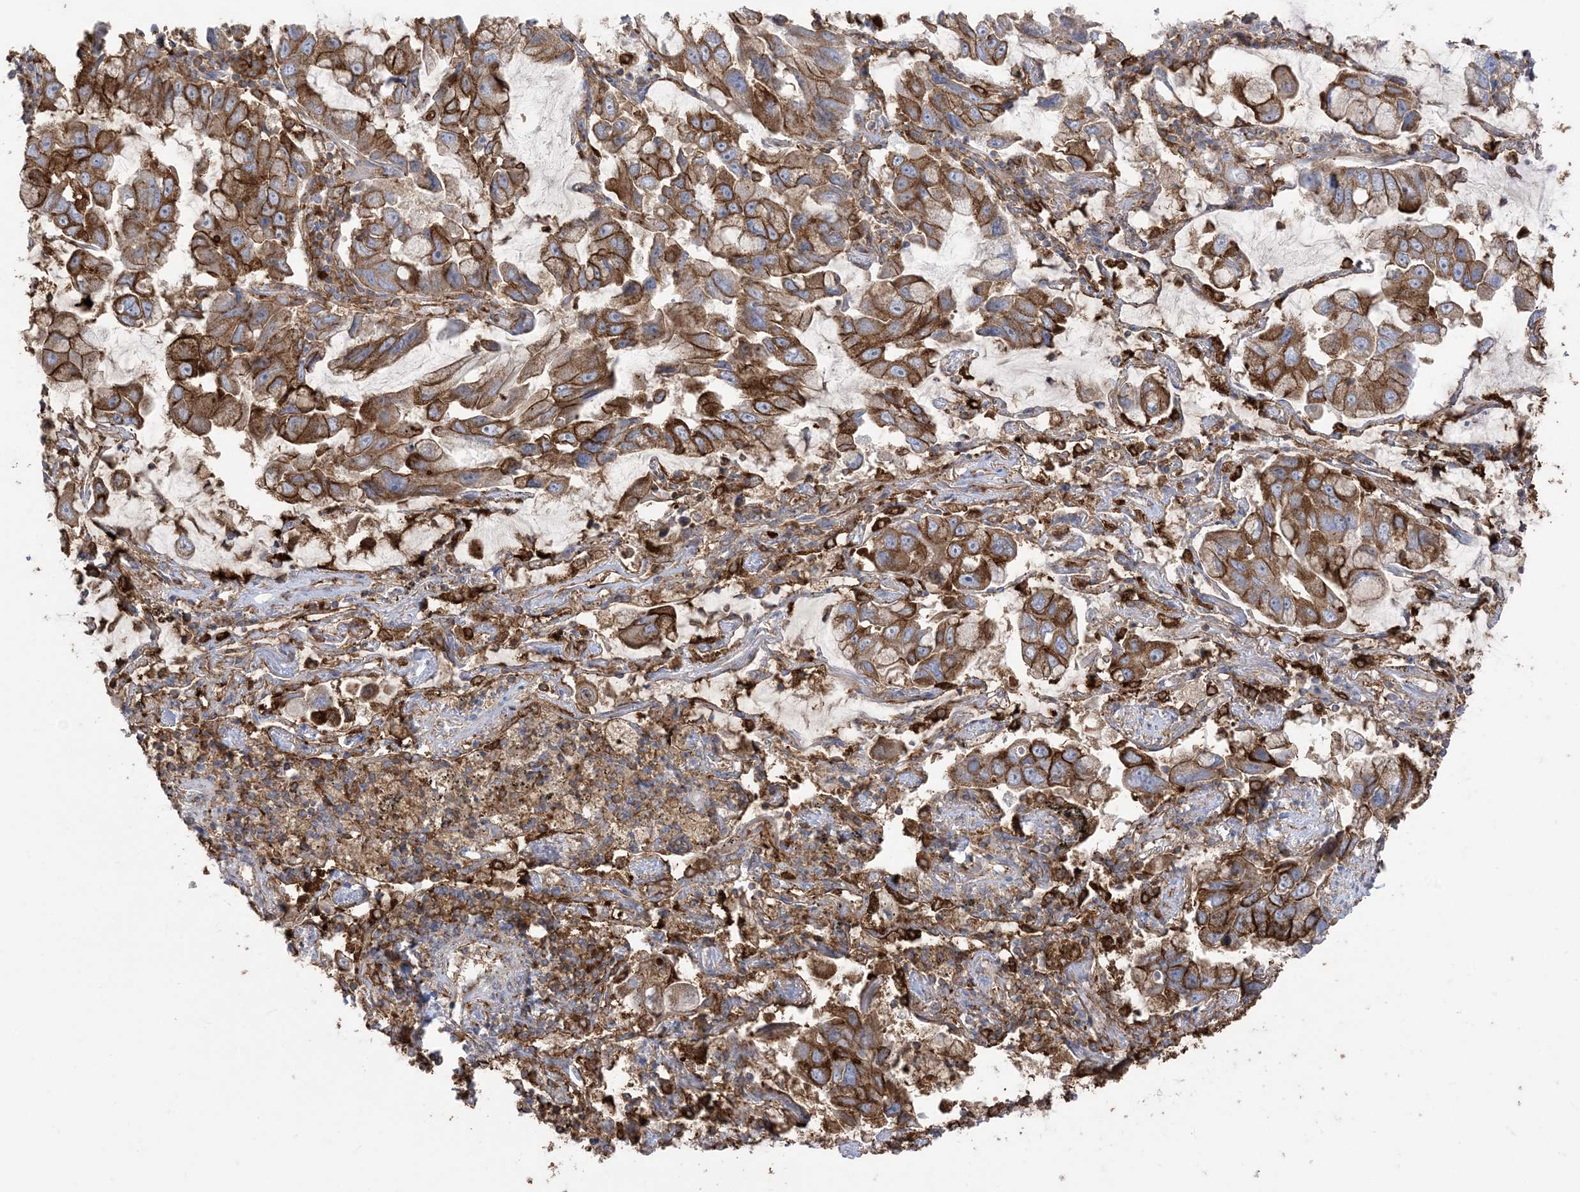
{"staining": {"intensity": "moderate", "quantity": ">75%", "location": "cytoplasmic/membranous"}, "tissue": "lung cancer", "cell_type": "Tumor cells", "image_type": "cancer", "snomed": [{"axis": "morphology", "description": "Adenocarcinoma, NOS"}, {"axis": "topography", "description": "Lung"}], "caption": "Moderate cytoplasmic/membranous protein expression is seen in approximately >75% of tumor cells in lung cancer (adenocarcinoma).", "gene": "DERL3", "patient": {"sex": "male", "age": 64}}